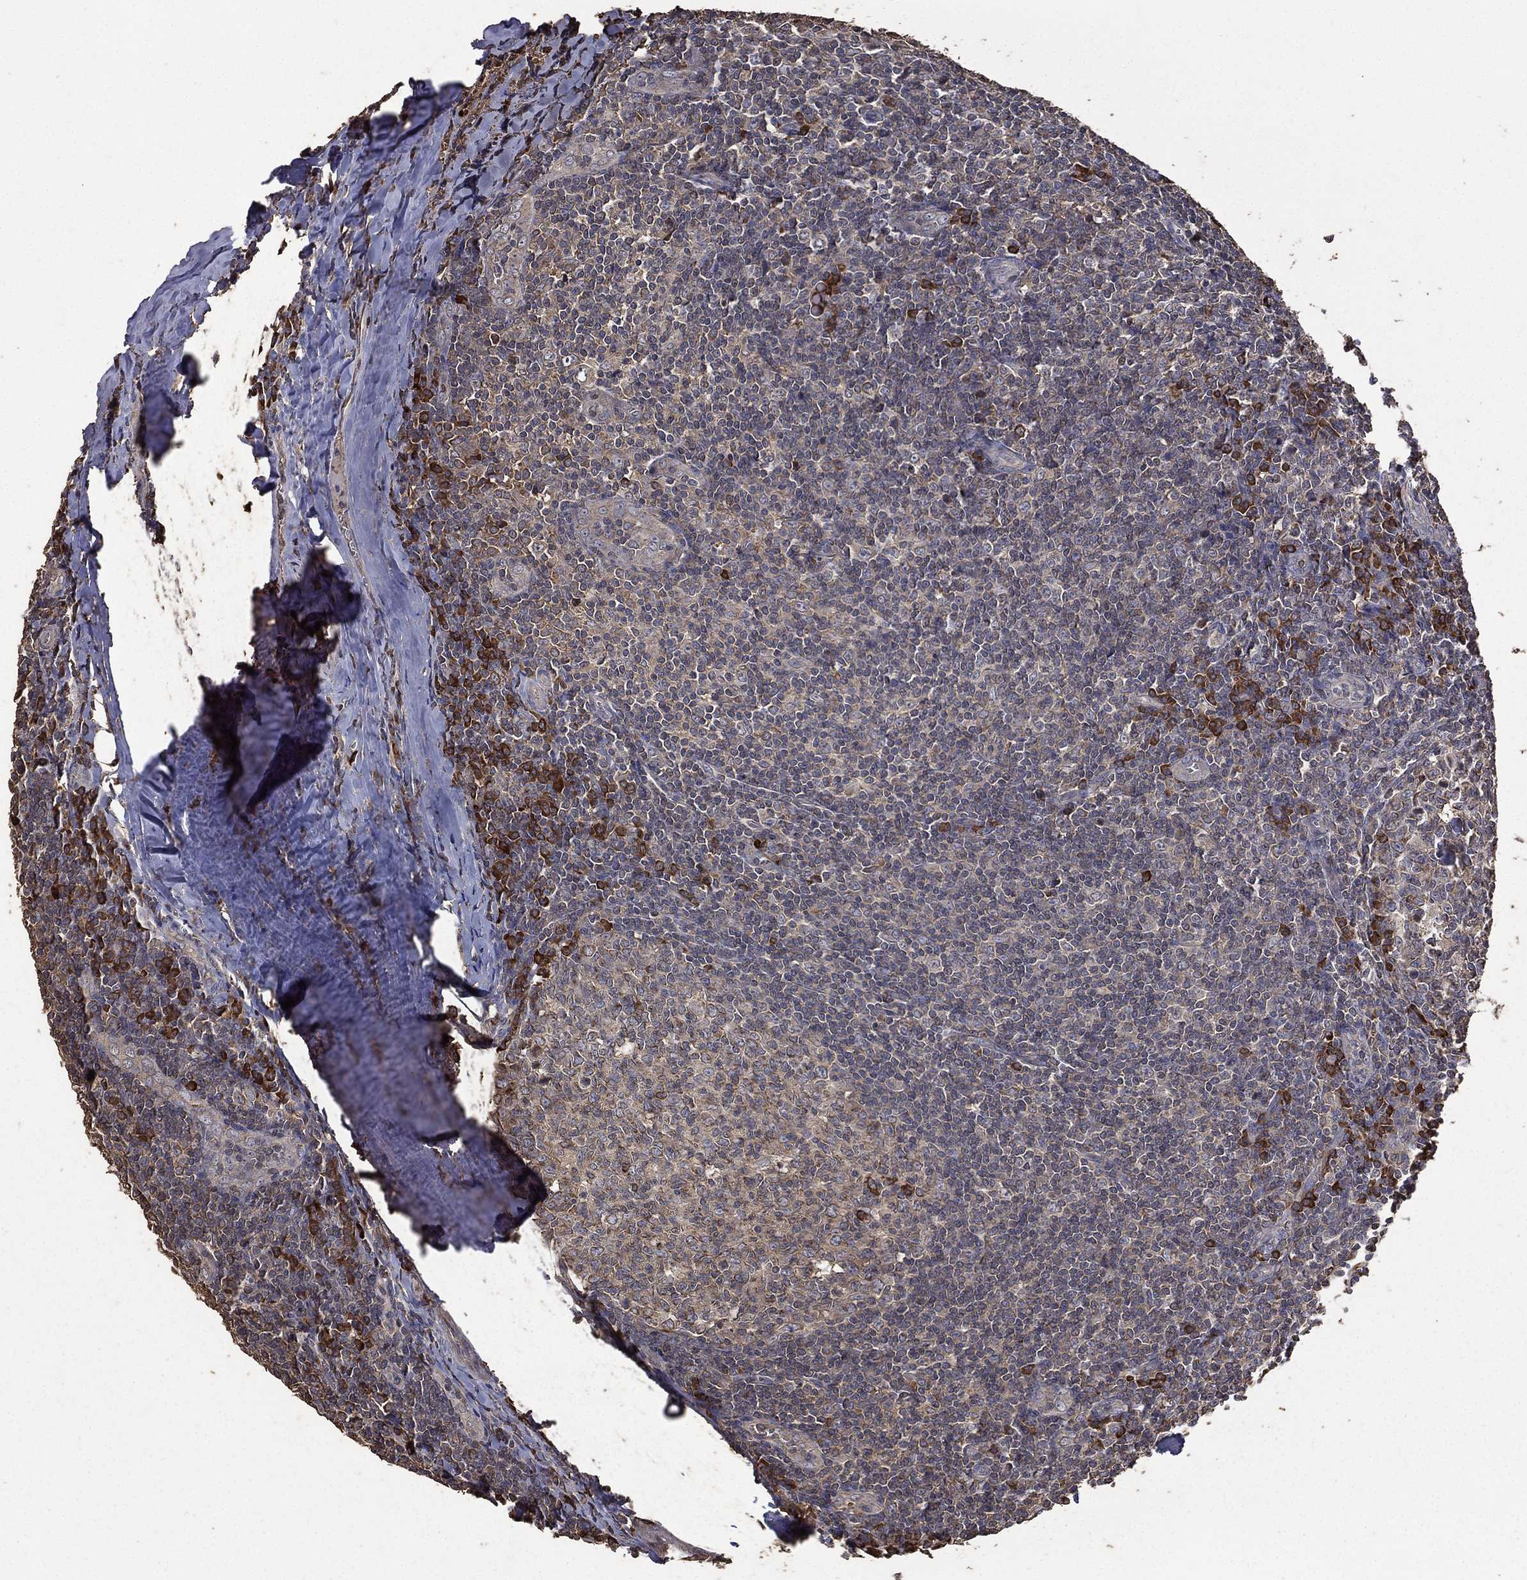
{"staining": {"intensity": "strong", "quantity": "<25%", "location": "cytoplasmic/membranous"}, "tissue": "tonsil", "cell_type": "Germinal center cells", "image_type": "normal", "snomed": [{"axis": "morphology", "description": "Normal tissue, NOS"}, {"axis": "topography", "description": "Tonsil"}], "caption": "Immunohistochemistry micrograph of benign human tonsil stained for a protein (brown), which displays medium levels of strong cytoplasmic/membranous positivity in approximately <25% of germinal center cells.", "gene": "METTL27", "patient": {"sex": "male", "age": 20}}